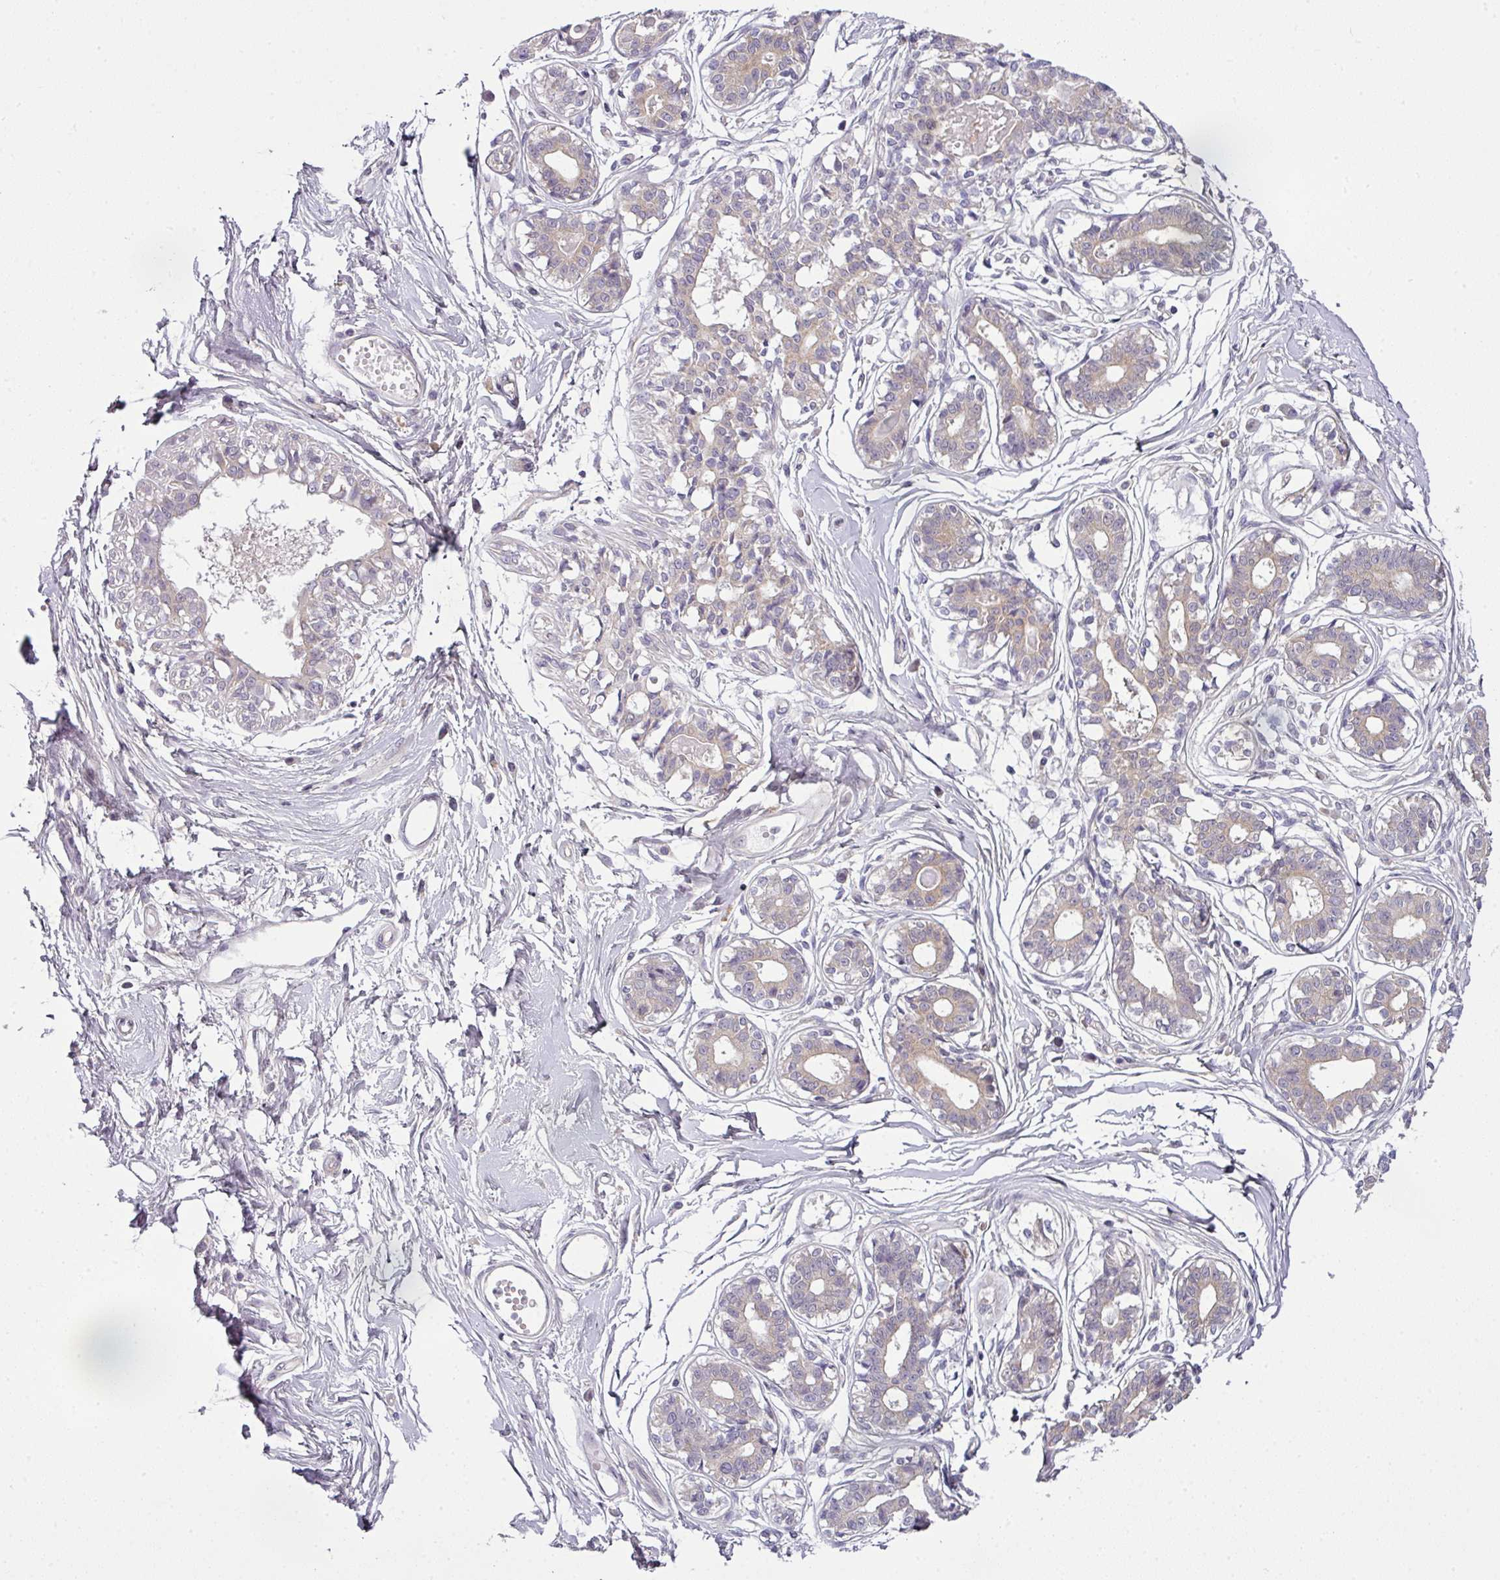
{"staining": {"intensity": "negative", "quantity": "none", "location": "none"}, "tissue": "breast", "cell_type": "Adipocytes", "image_type": "normal", "snomed": [{"axis": "morphology", "description": "Normal tissue, NOS"}, {"axis": "topography", "description": "Breast"}], "caption": "A high-resolution micrograph shows immunohistochemistry staining of normal breast, which reveals no significant staining in adipocytes.", "gene": "DERPC", "patient": {"sex": "female", "age": 45}}